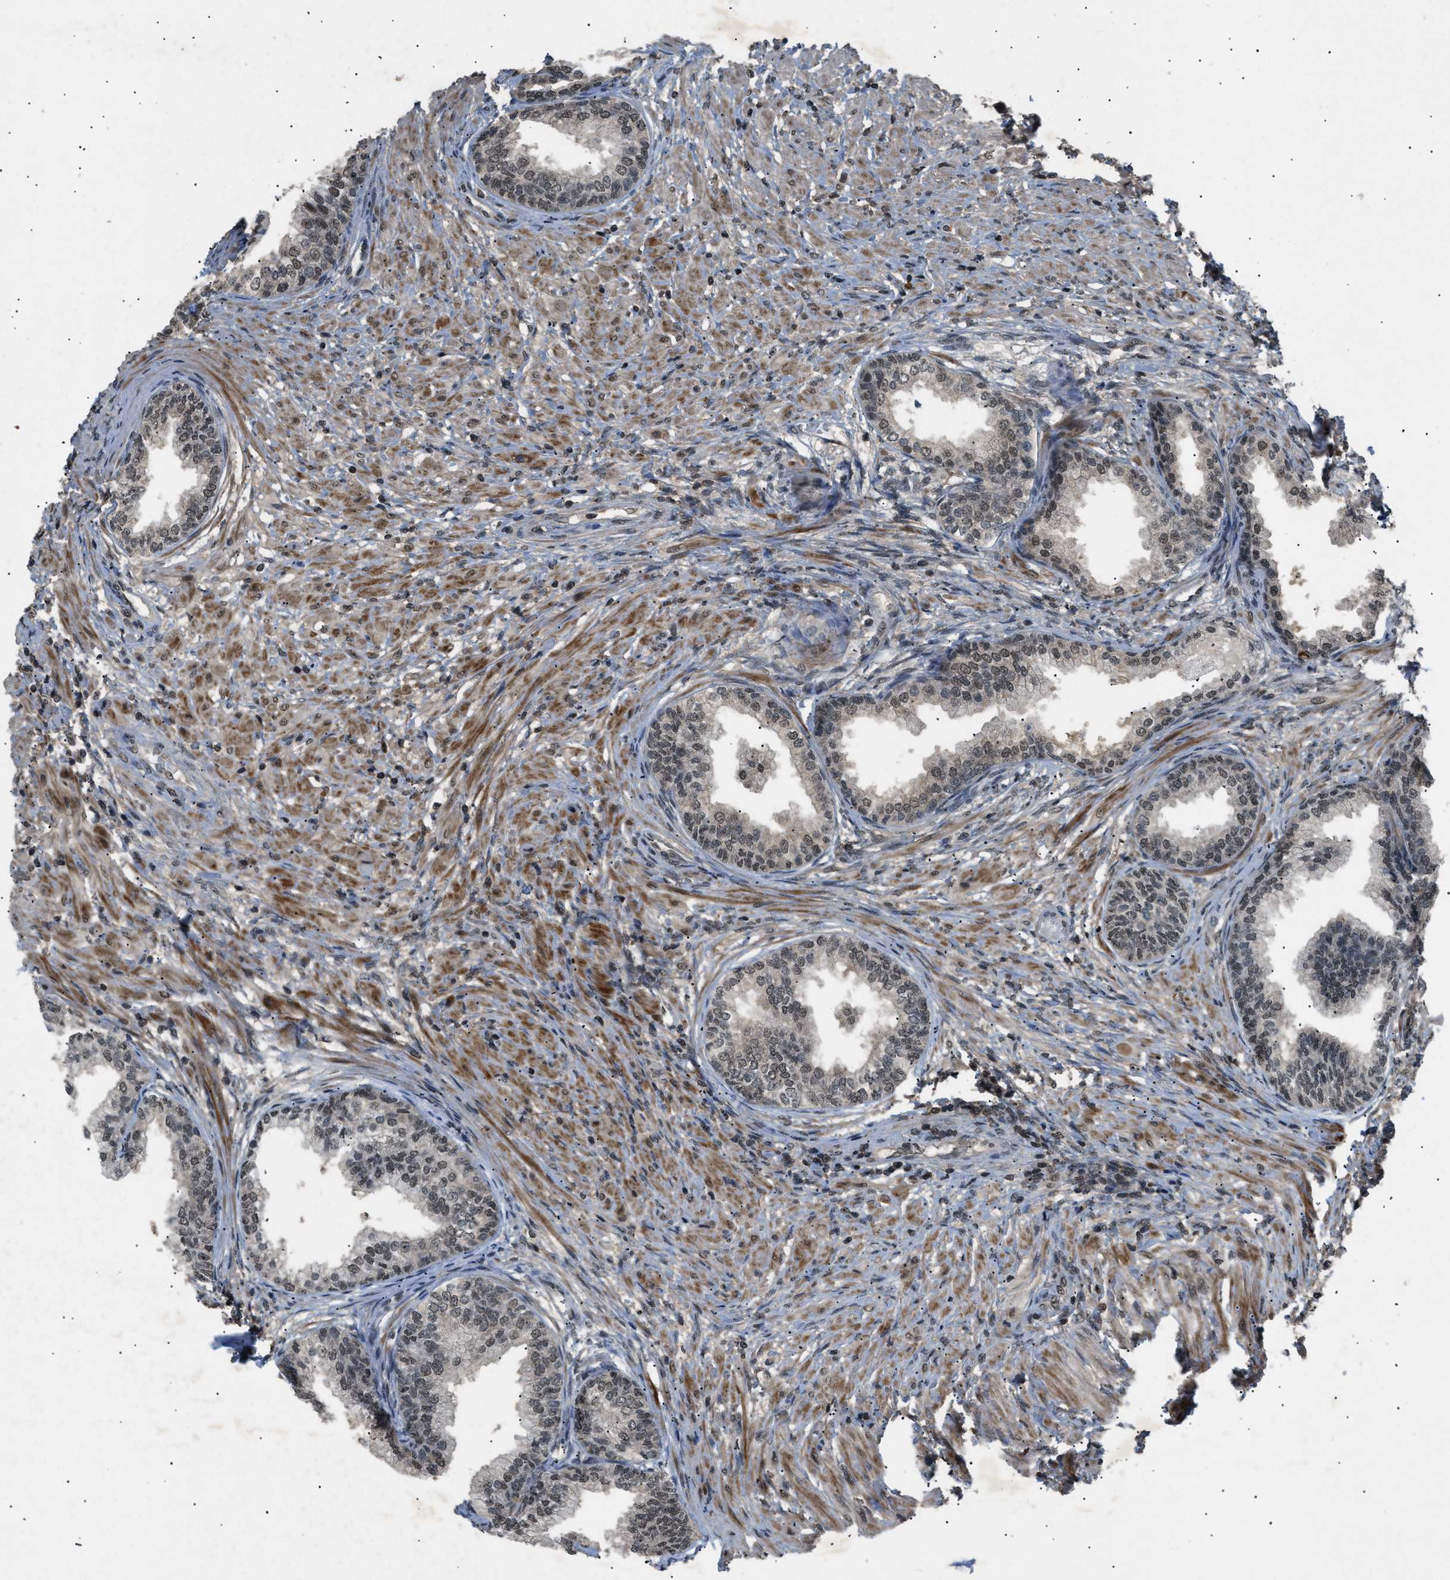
{"staining": {"intensity": "weak", "quantity": ">75%", "location": "nuclear"}, "tissue": "prostate", "cell_type": "Glandular cells", "image_type": "normal", "snomed": [{"axis": "morphology", "description": "Normal tissue, NOS"}, {"axis": "topography", "description": "Prostate"}], "caption": "Immunohistochemistry (IHC) (DAB) staining of unremarkable human prostate reveals weak nuclear protein positivity in approximately >75% of glandular cells. (DAB (3,3'-diaminobenzidine) IHC with brightfield microscopy, high magnification).", "gene": "RBM5", "patient": {"sex": "male", "age": 76}}